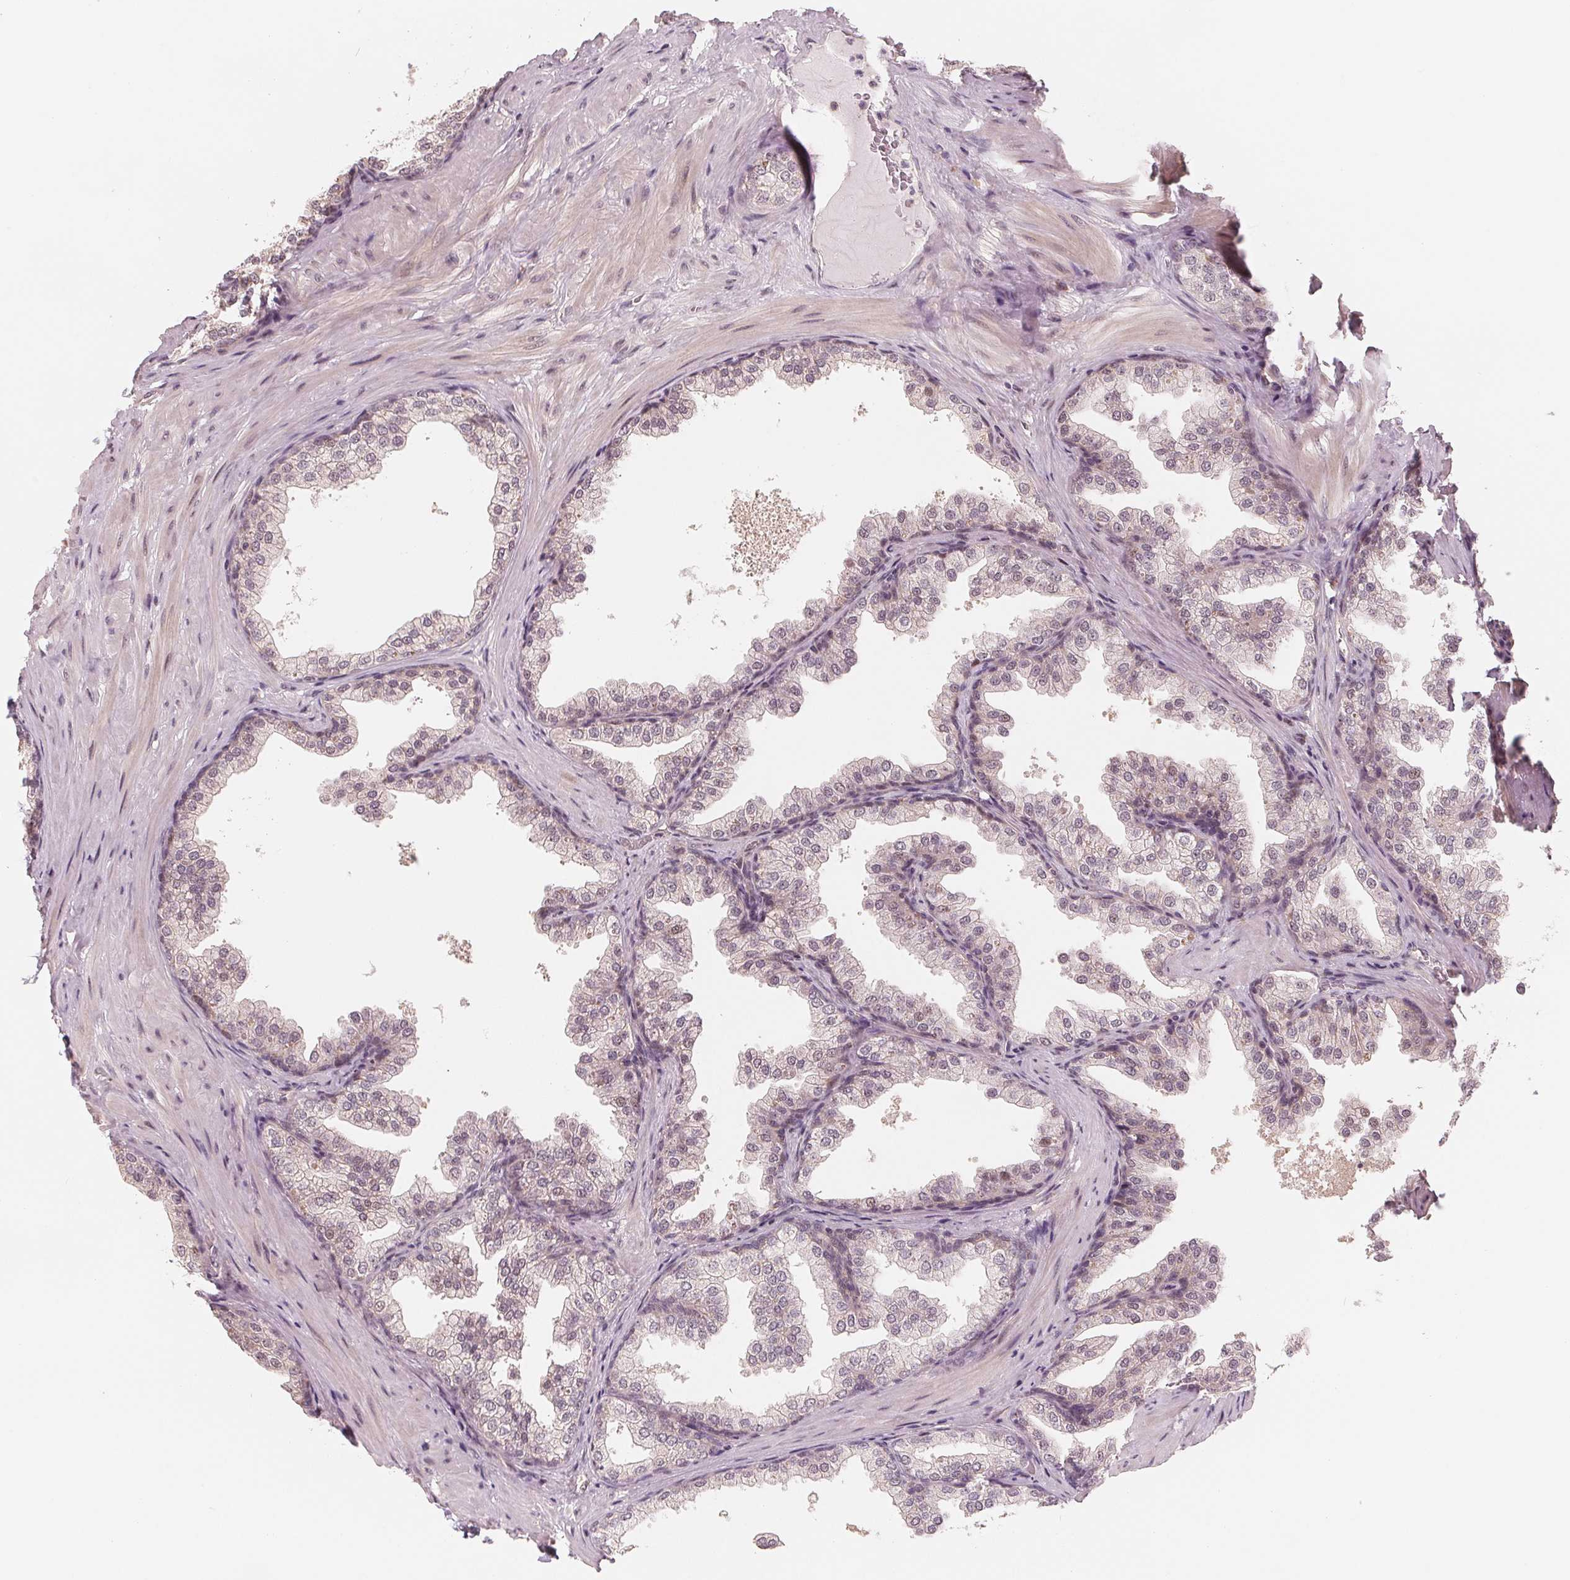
{"staining": {"intensity": "weak", "quantity": "<25%", "location": "nuclear"}, "tissue": "prostate", "cell_type": "Glandular cells", "image_type": "normal", "snomed": [{"axis": "morphology", "description": "Normal tissue, NOS"}, {"axis": "topography", "description": "Prostate"}], "caption": "Immunohistochemistry (IHC) image of normal human prostate stained for a protein (brown), which exhibits no positivity in glandular cells.", "gene": "IL9R", "patient": {"sex": "male", "age": 37}}